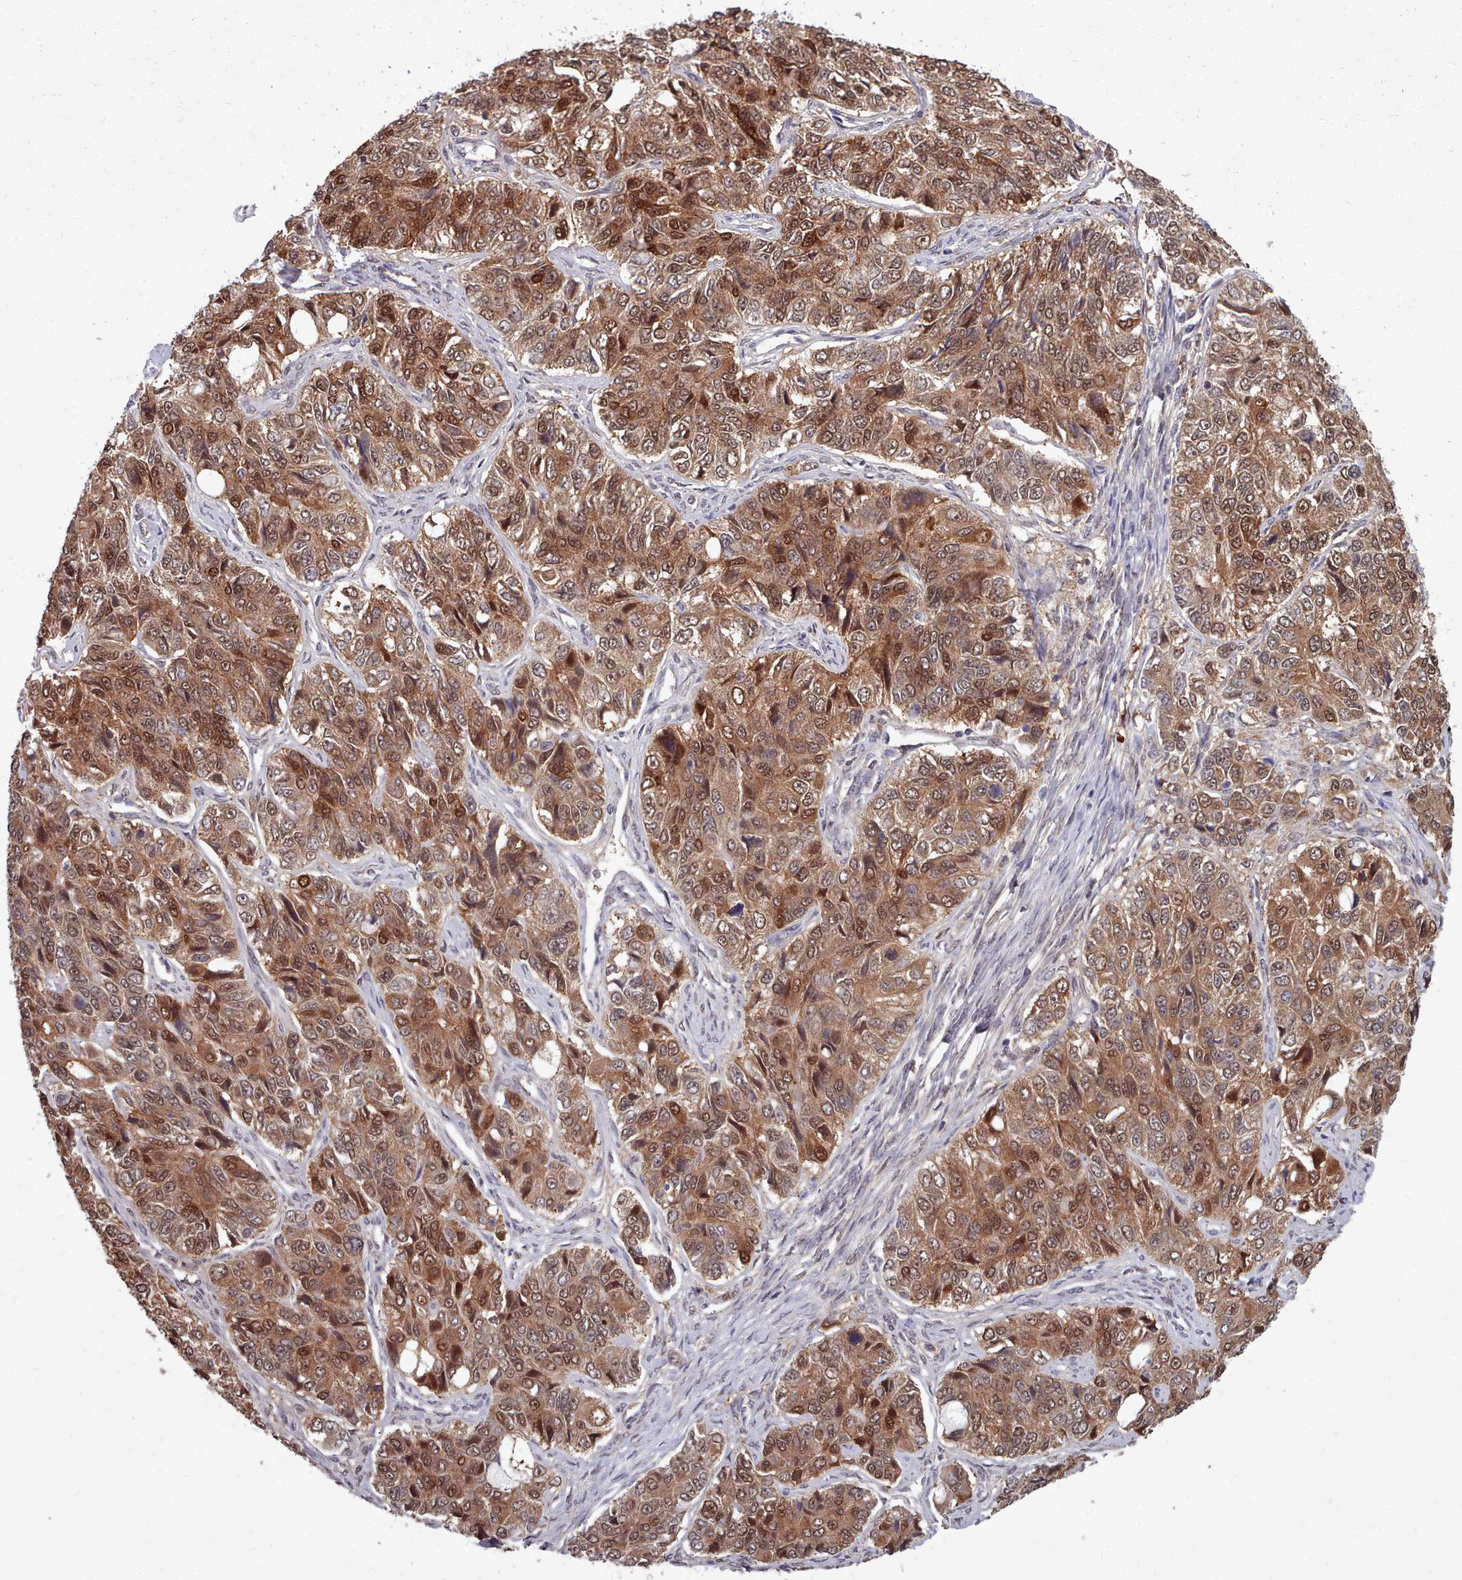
{"staining": {"intensity": "moderate", "quantity": ">75%", "location": "cytoplasmic/membranous,nuclear"}, "tissue": "ovarian cancer", "cell_type": "Tumor cells", "image_type": "cancer", "snomed": [{"axis": "morphology", "description": "Carcinoma, endometroid"}, {"axis": "topography", "description": "Ovary"}], "caption": "An image of human ovarian endometroid carcinoma stained for a protein demonstrates moderate cytoplasmic/membranous and nuclear brown staining in tumor cells.", "gene": "AHCY", "patient": {"sex": "female", "age": 51}}